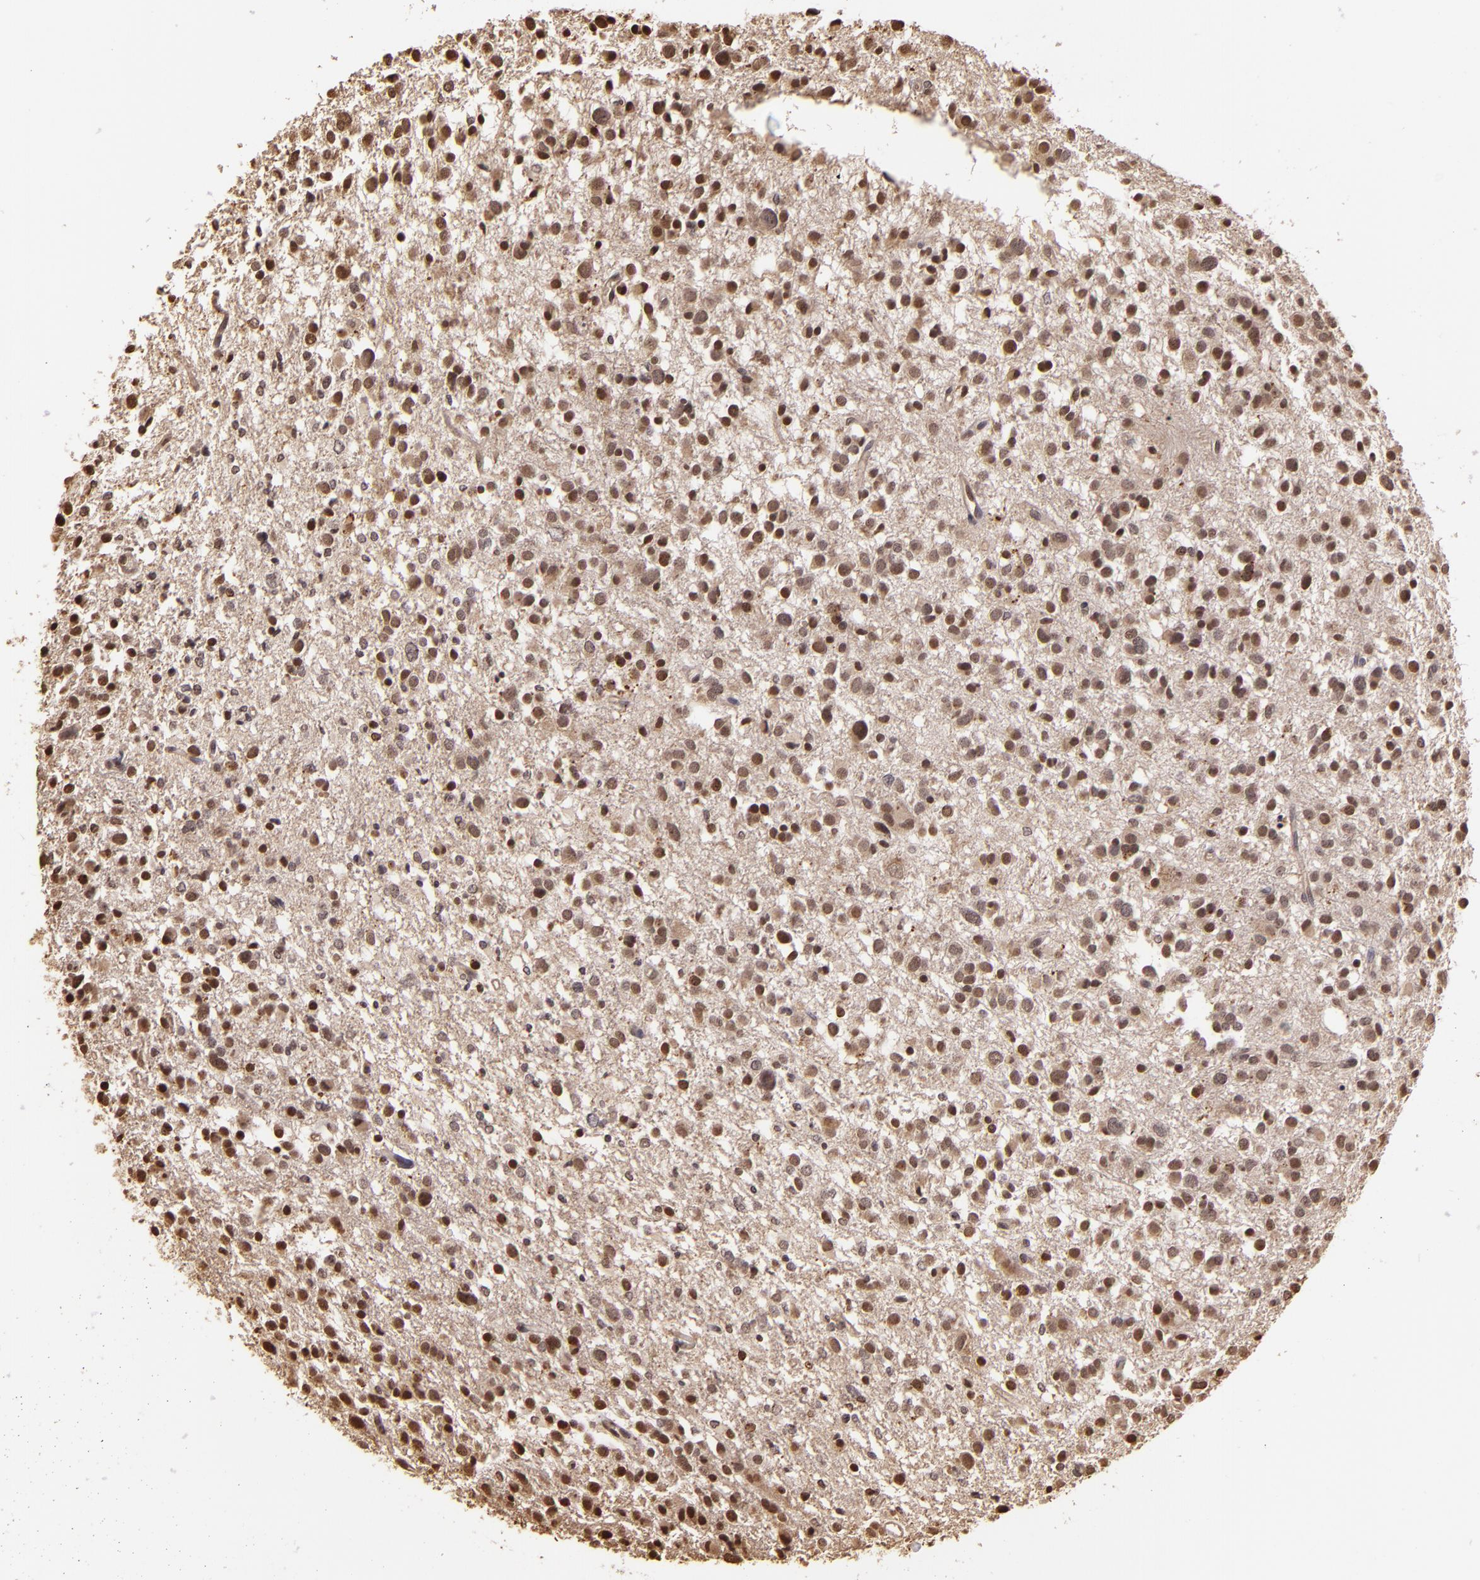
{"staining": {"intensity": "weak", "quantity": ">75%", "location": "nuclear"}, "tissue": "glioma", "cell_type": "Tumor cells", "image_type": "cancer", "snomed": [{"axis": "morphology", "description": "Glioma, malignant, Low grade"}, {"axis": "topography", "description": "Brain"}], "caption": "A photomicrograph of malignant low-grade glioma stained for a protein exhibits weak nuclear brown staining in tumor cells. The protein of interest is stained brown, and the nuclei are stained in blue (DAB (3,3'-diaminobenzidine) IHC with brightfield microscopy, high magnification).", "gene": "ARPC2", "patient": {"sex": "female", "age": 36}}